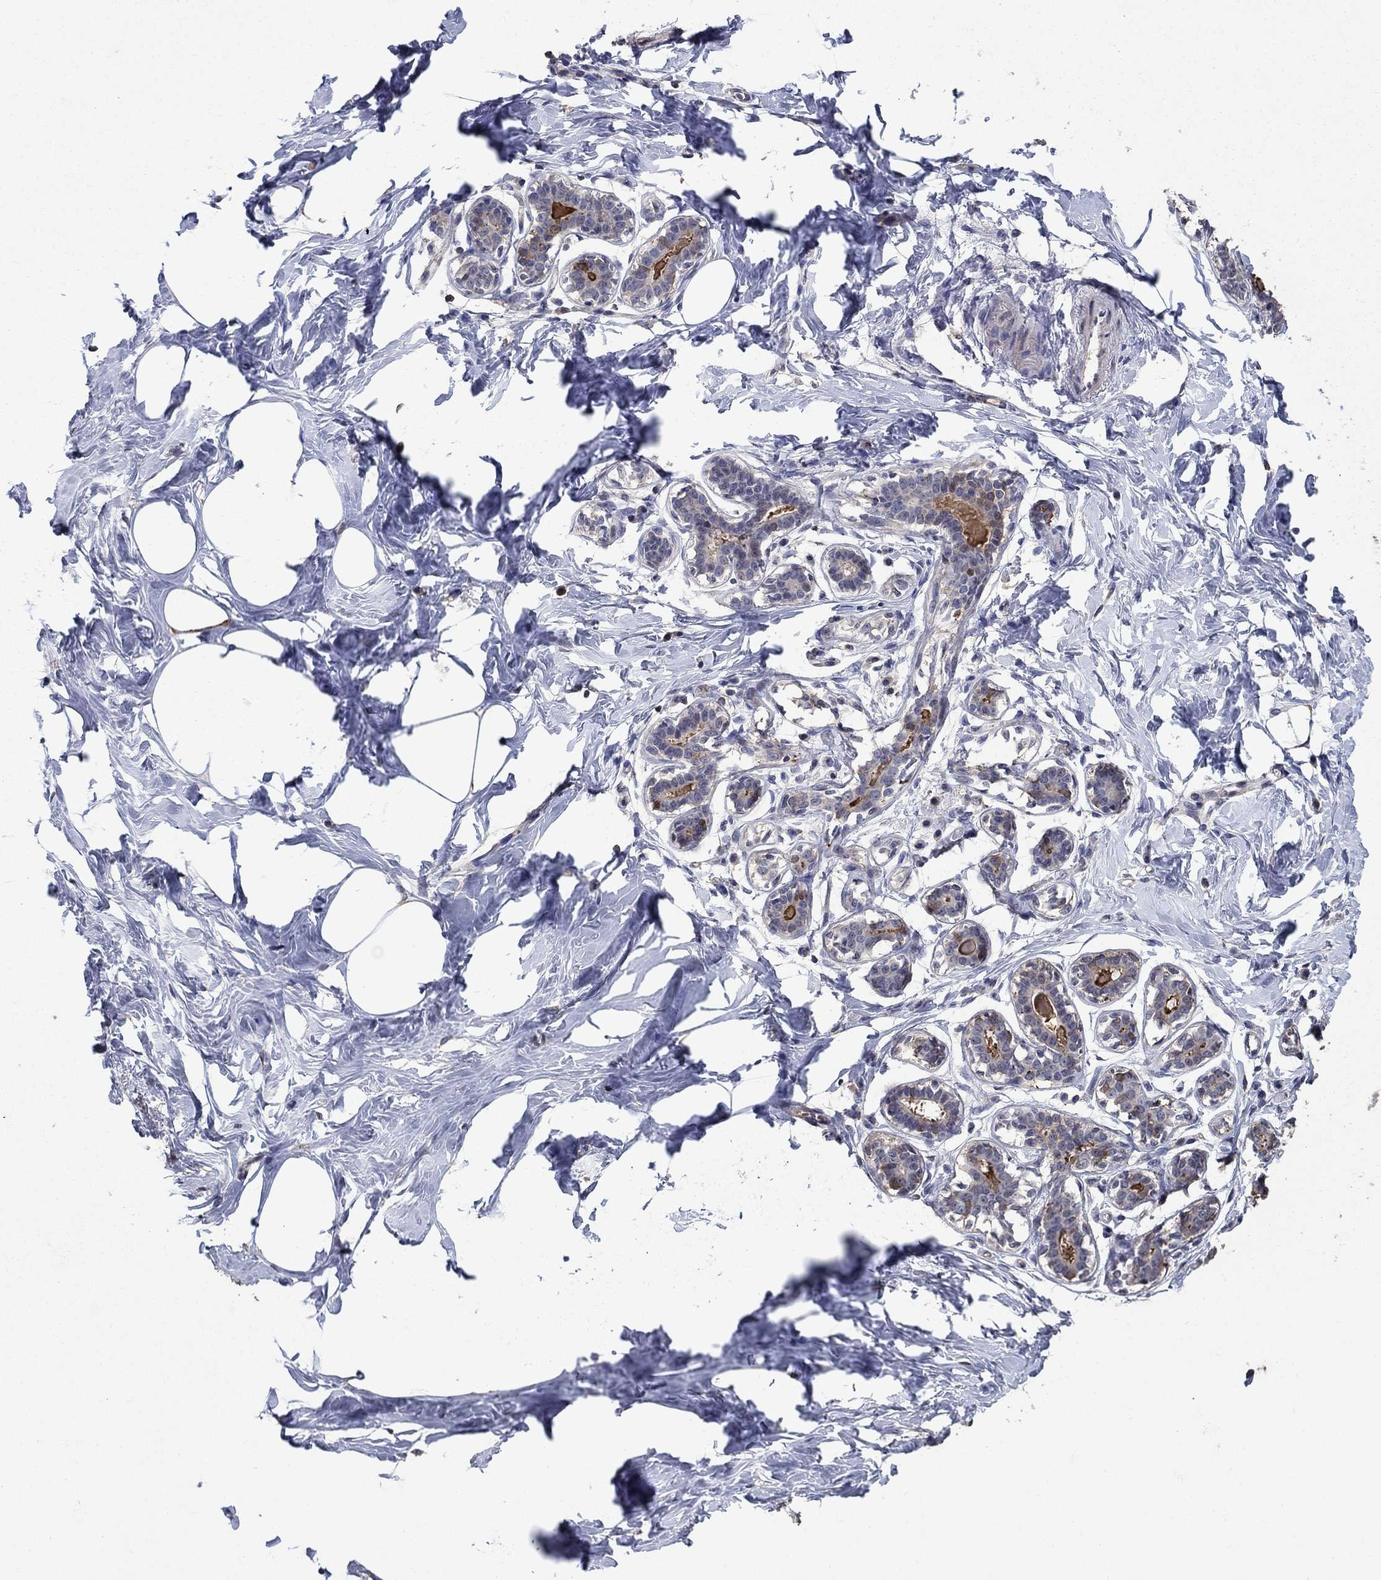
{"staining": {"intensity": "negative", "quantity": "none", "location": "none"}, "tissue": "breast", "cell_type": "Adipocytes", "image_type": "normal", "snomed": [{"axis": "morphology", "description": "Normal tissue, NOS"}, {"axis": "morphology", "description": "Lobular carcinoma, in situ"}, {"axis": "topography", "description": "Breast"}], "caption": "This is an immunohistochemistry photomicrograph of benign human breast. There is no expression in adipocytes.", "gene": "DVL1", "patient": {"sex": "female", "age": 35}}